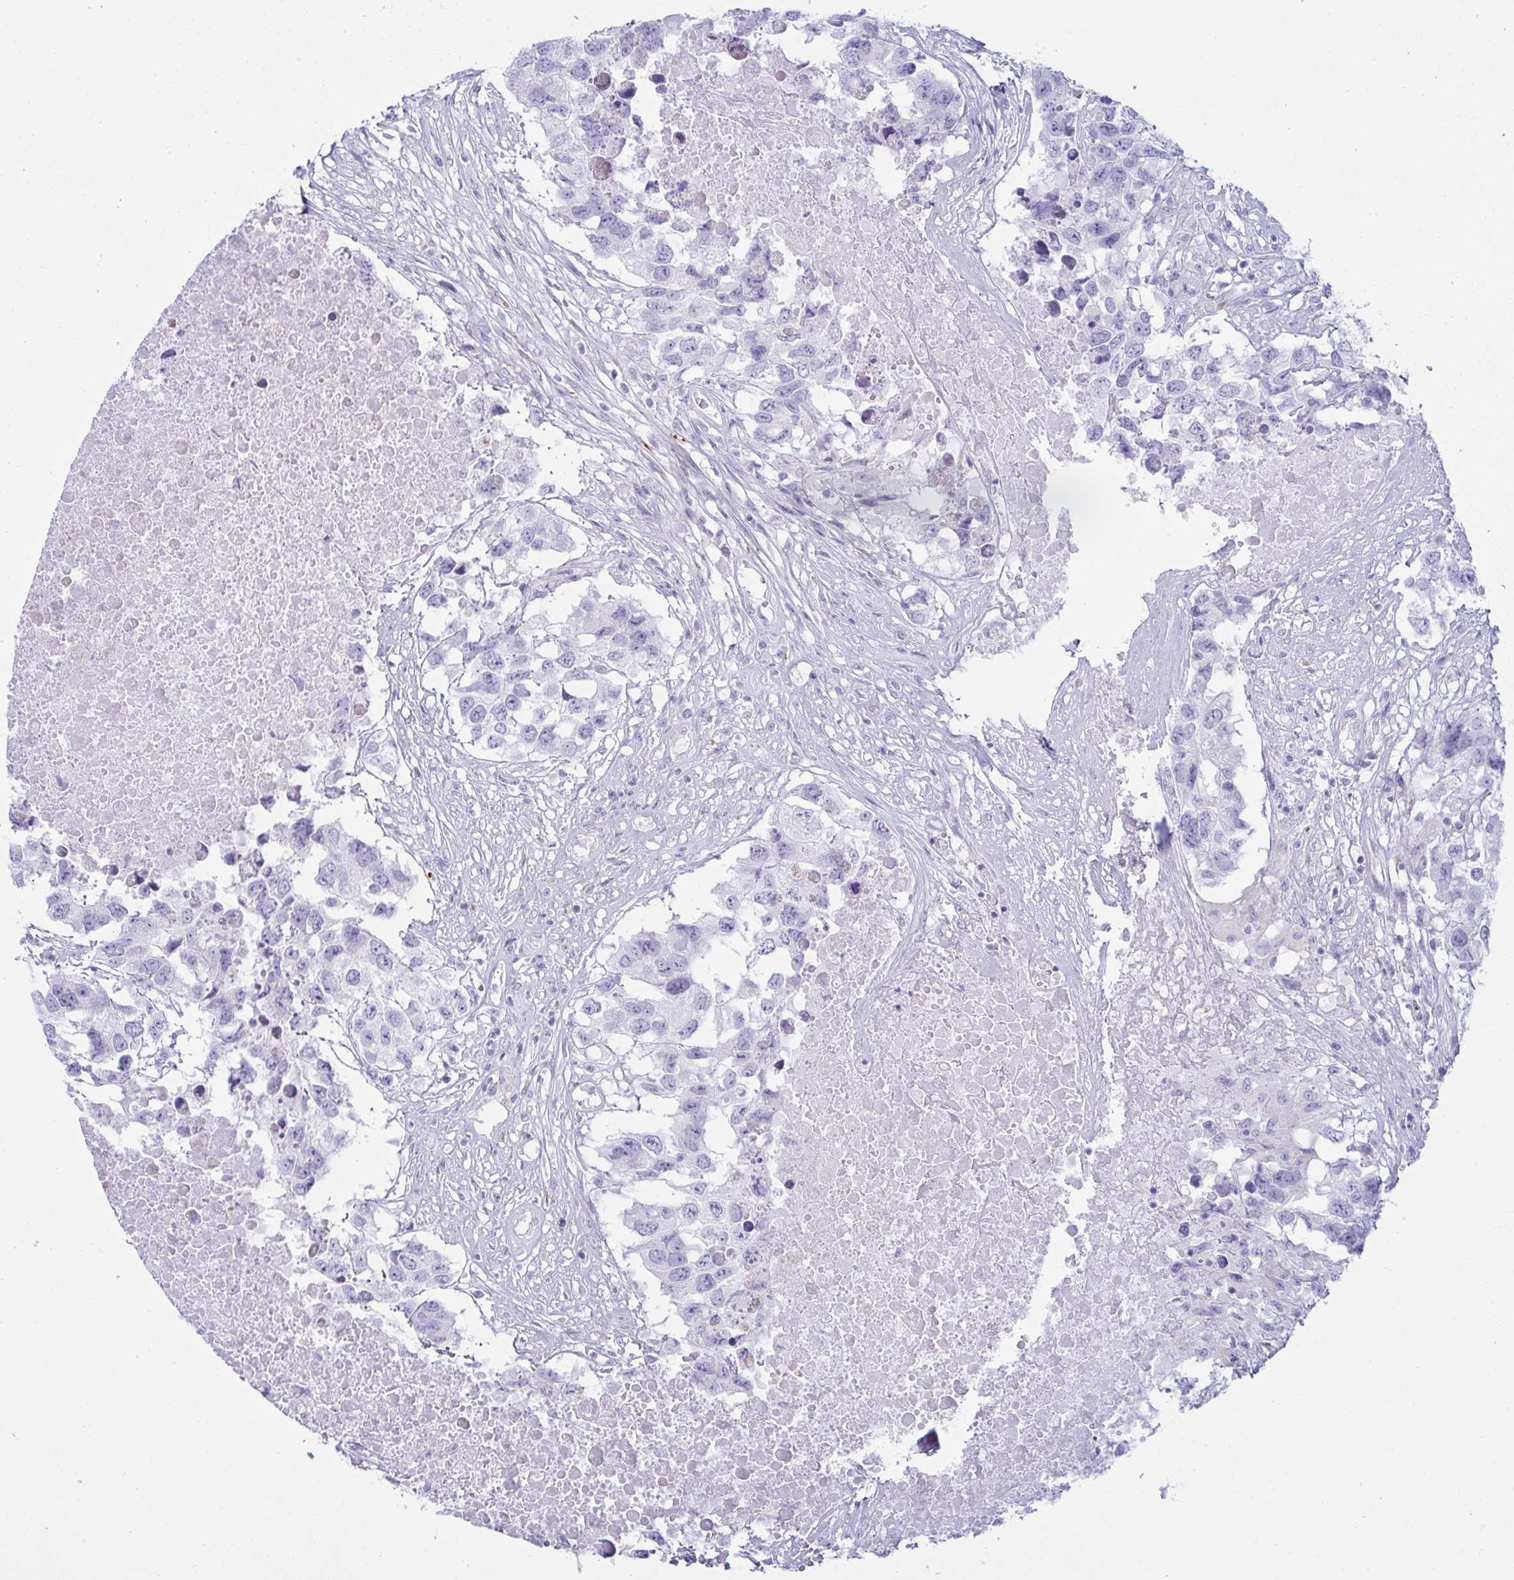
{"staining": {"intensity": "negative", "quantity": "none", "location": "none"}, "tissue": "testis cancer", "cell_type": "Tumor cells", "image_type": "cancer", "snomed": [{"axis": "morphology", "description": "Carcinoma, Embryonal, NOS"}, {"axis": "topography", "description": "Testis"}], "caption": "There is no significant staining in tumor cells of testis embryonal carcinoma. Nuclei are stained in blue.", "gene": "BBS1", "patient": {"sex": "male", "age": 83}}